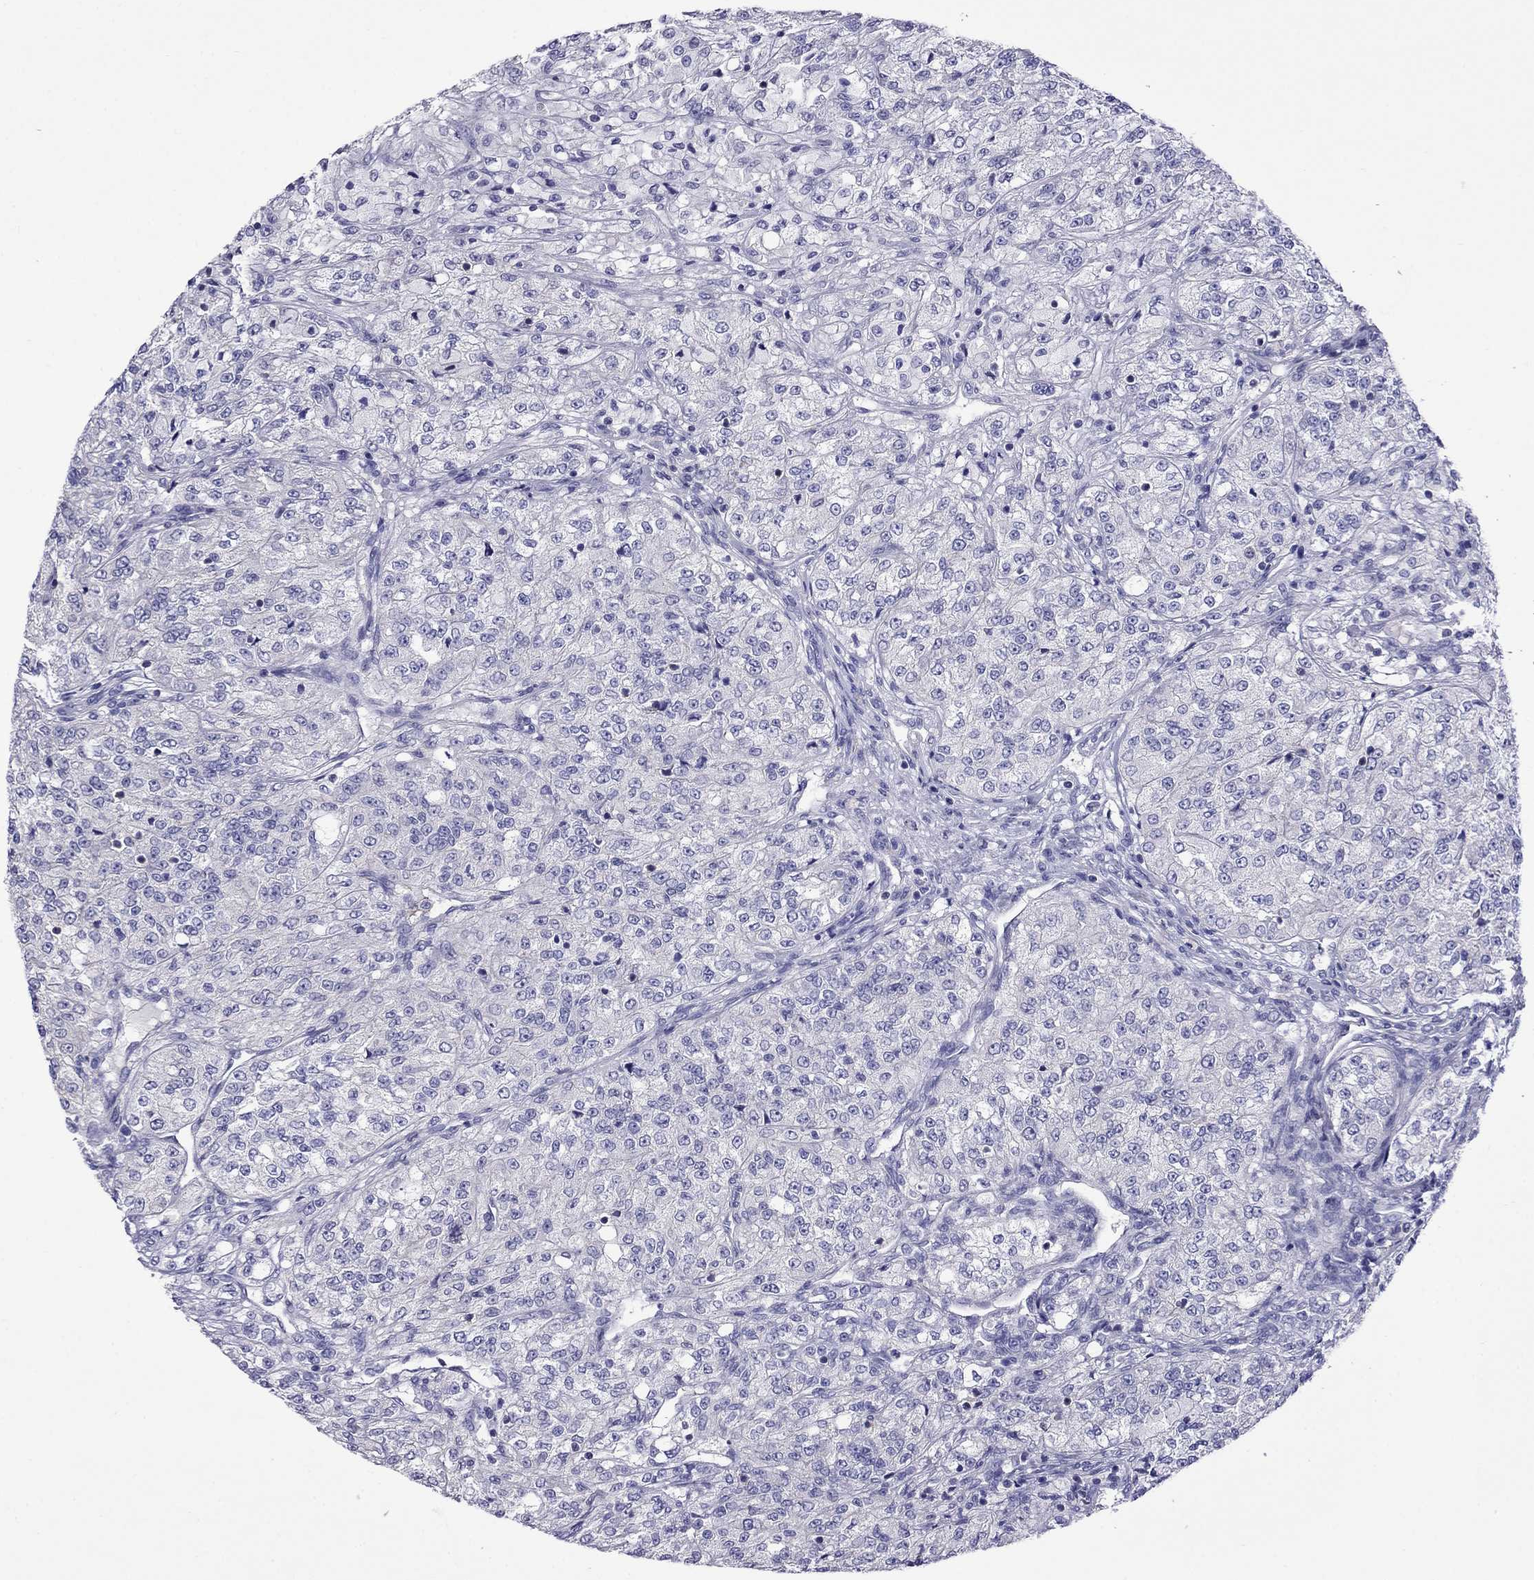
{"staining": {"intensity": "negative", "quantity": "none", "location": "none"}, "tissue": "renal cancer", "cell_type": "Tumor cells", "image_type": "cancer", "snomed": [{"axis": "morphology", "description": "Adenocarcinoma, NOS"}, {"axis": "topography", "description": "Kidney"}], "caption": "Tumor cells are negative for protein expression in human adenocarcinoma (renal). The staining is performed using DAB brown chromogen with nuclei counter-stained in using hematoxylin.", "gene": "STAR", "patient": {"sex": "female", "age": 63}}